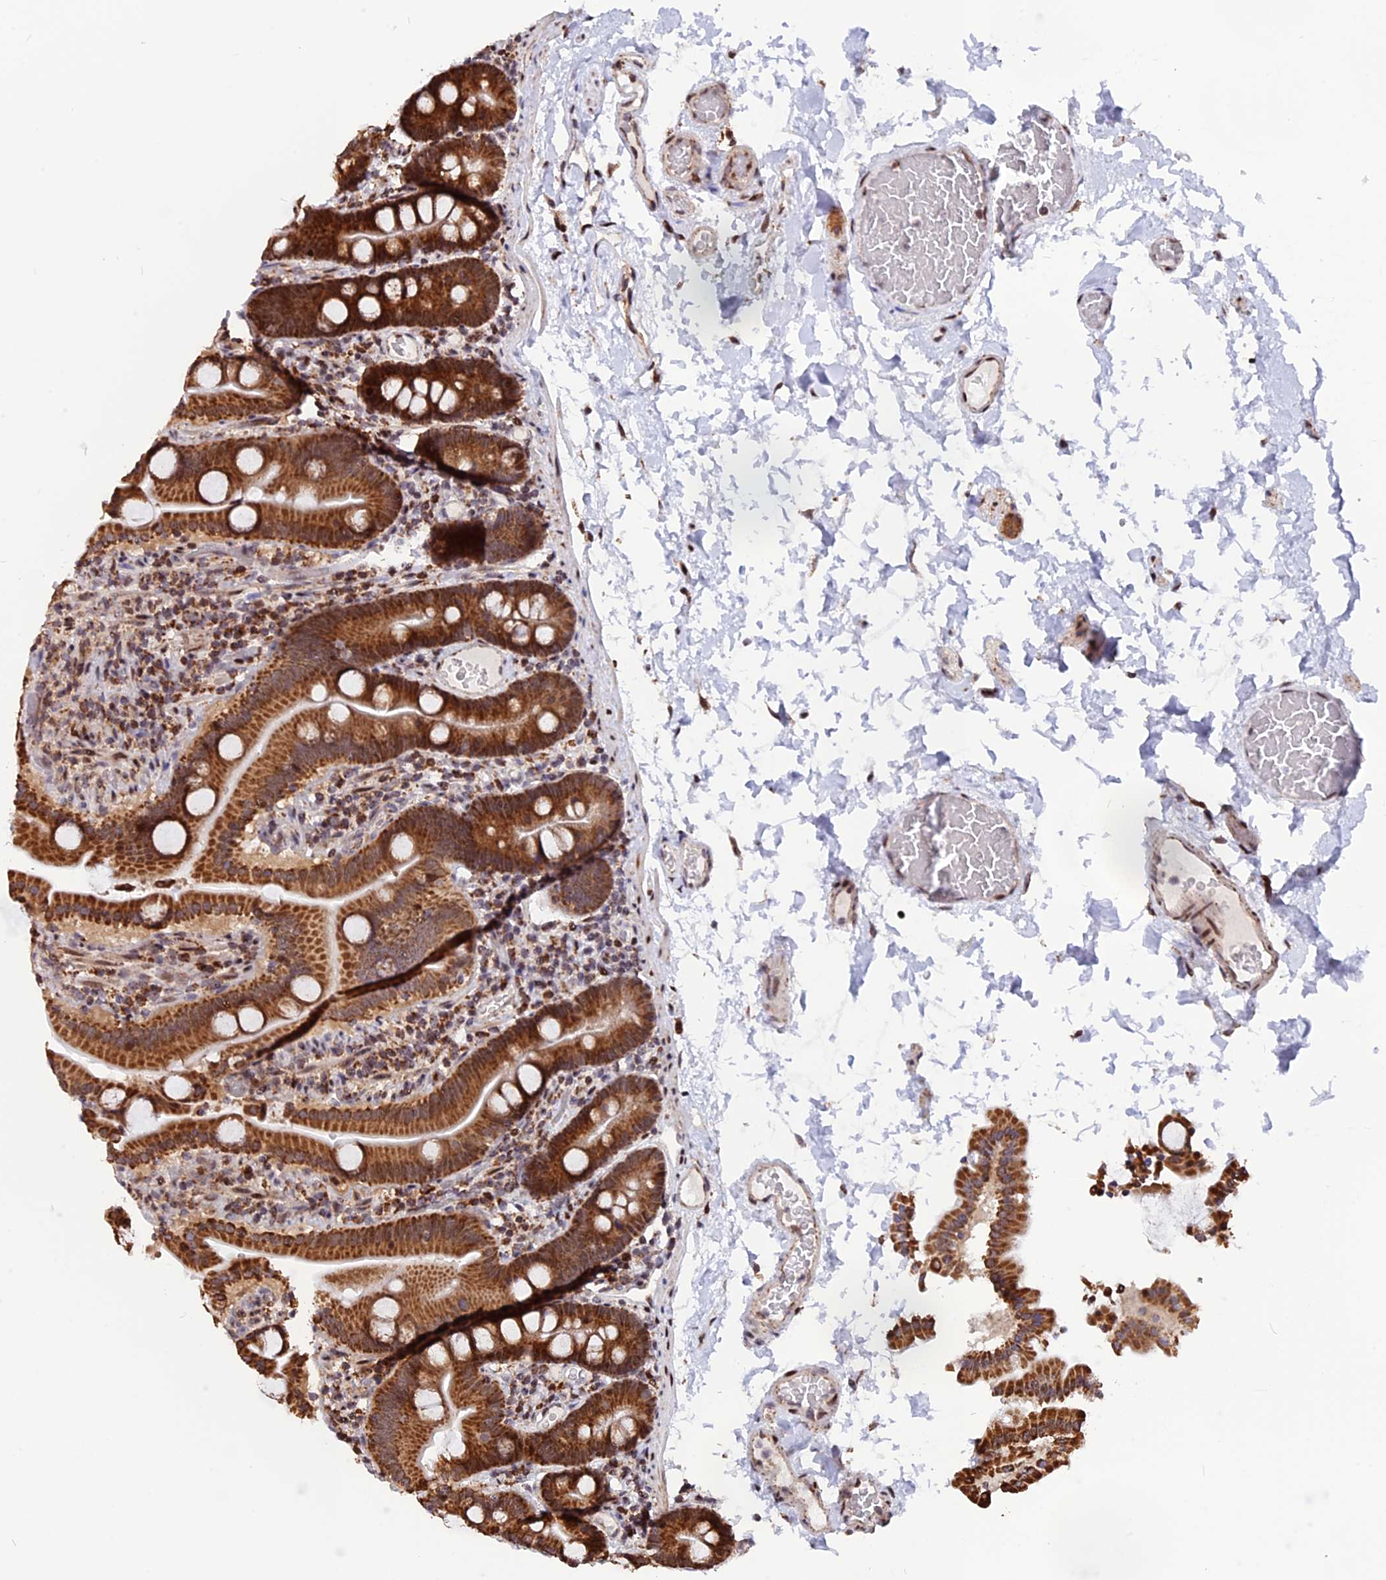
{"staining": {"intensity": "strong", "quantity": ">75%", "location": "cytoplasmic/membranous"}, "tissue": "duodenum", "cell_type": "Glandular cells", "image_type": "normal", "snomed": [{"axis": "morphology", "description": "Normal tissue, NOS"}, {"axis": "topography", "description": "Duodenum"}], "caption": "Protein staining by immunohistochemistry (IHC) shows strong cytoplasmic/membranous staining in approximately >75% of glandular cells in unremarkable duodenum.", "gene": "FAM174C", "patient": {"sex": "male", "age": 55}}